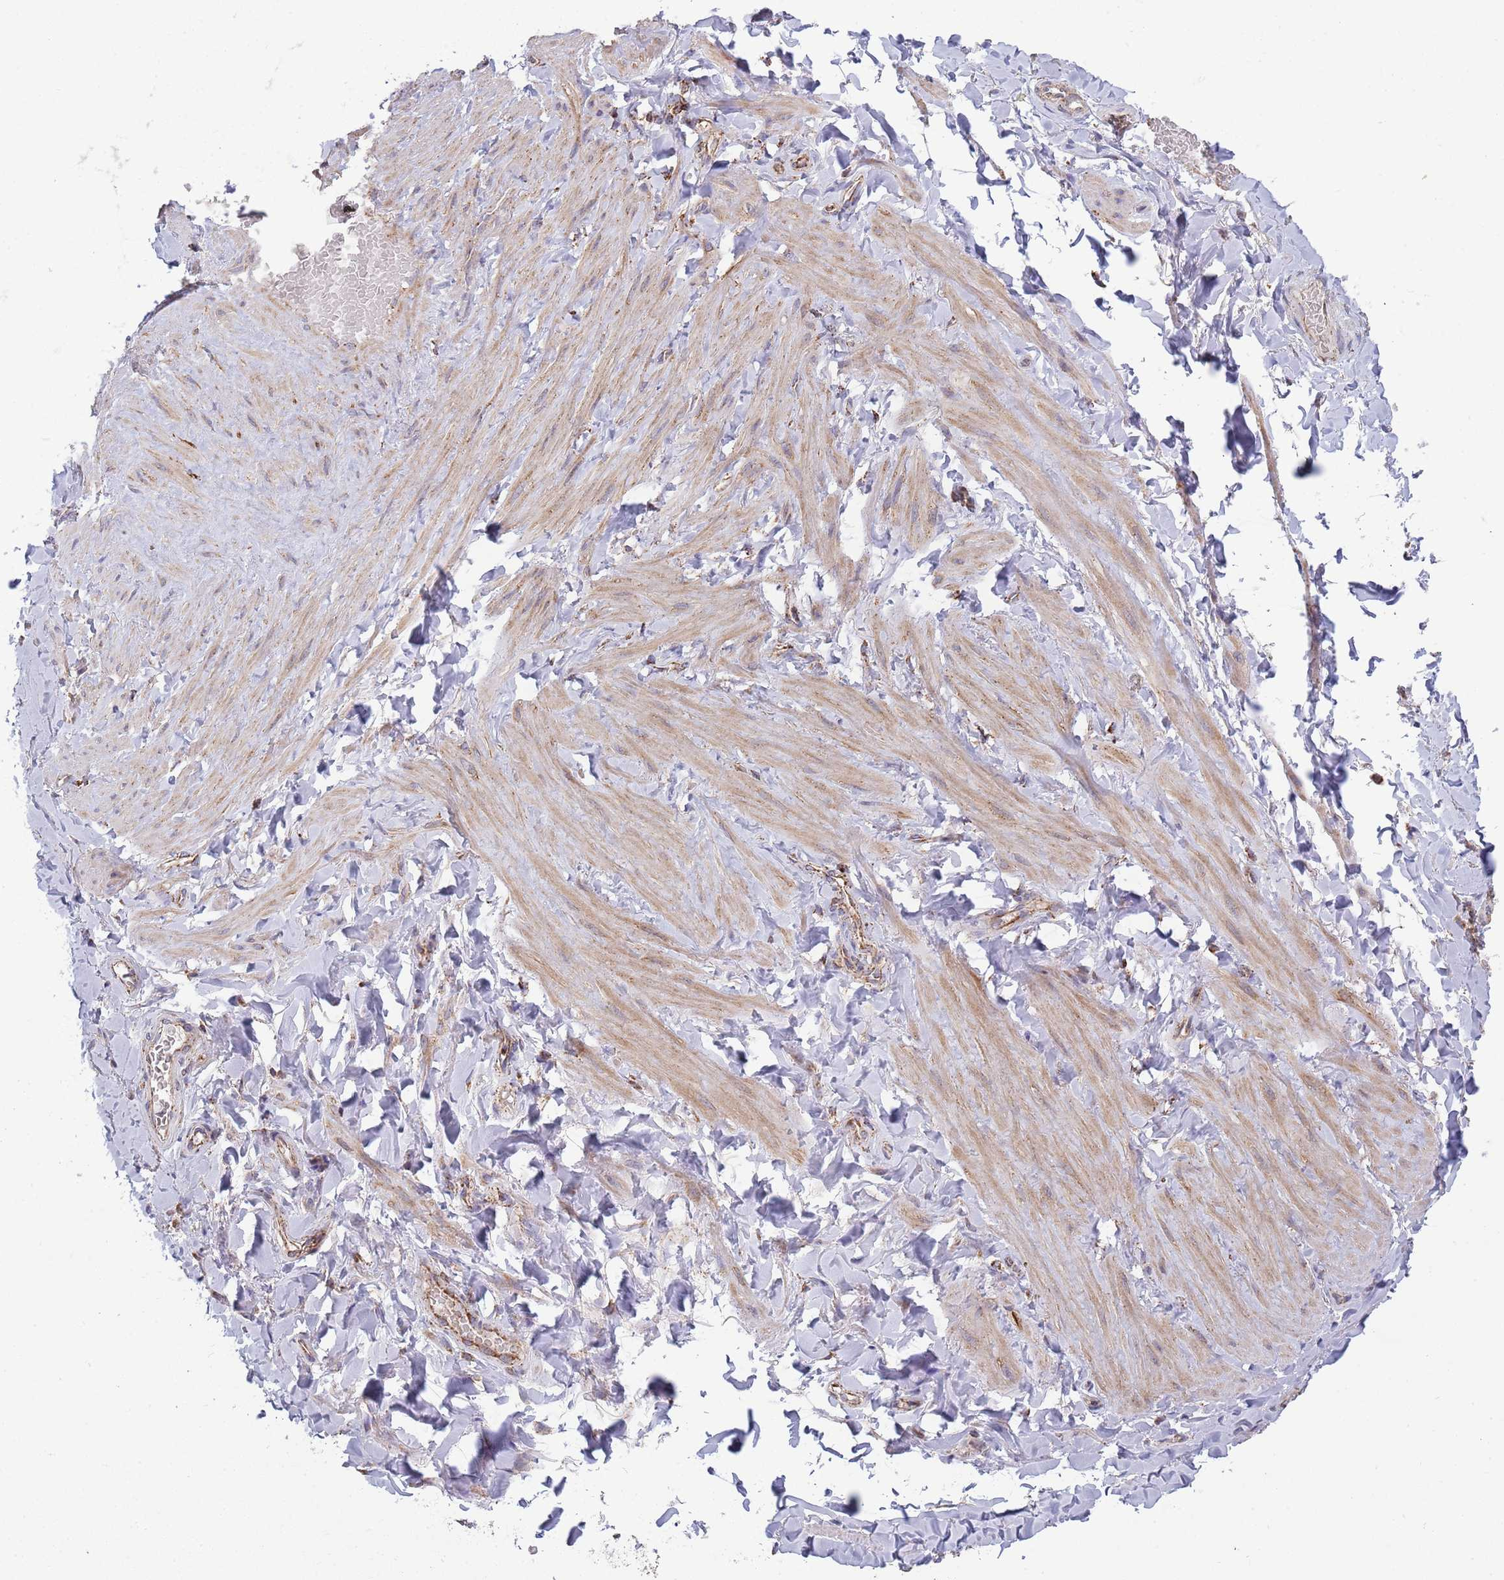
{"staining": {"intensity": "negative", "quantity": "none", "location": "none"}, "tissue": "adipose tissue", "cell_type": "Adipocytes", "image_type": "normal", "snomed": [{"axis": "morphology", "description": "Normal tissue, NOS"}, {"axis": "topography", "description": "Soft tissue"}, {"axis": "topography", "description": "Vascular tissue"}], "caption": "Immunohistochemical staining of benign adipose tissue reveals no significant positivity in adipocytes.", "gene": "VPS16", "patient": {"sex": "male", "age": 54}}